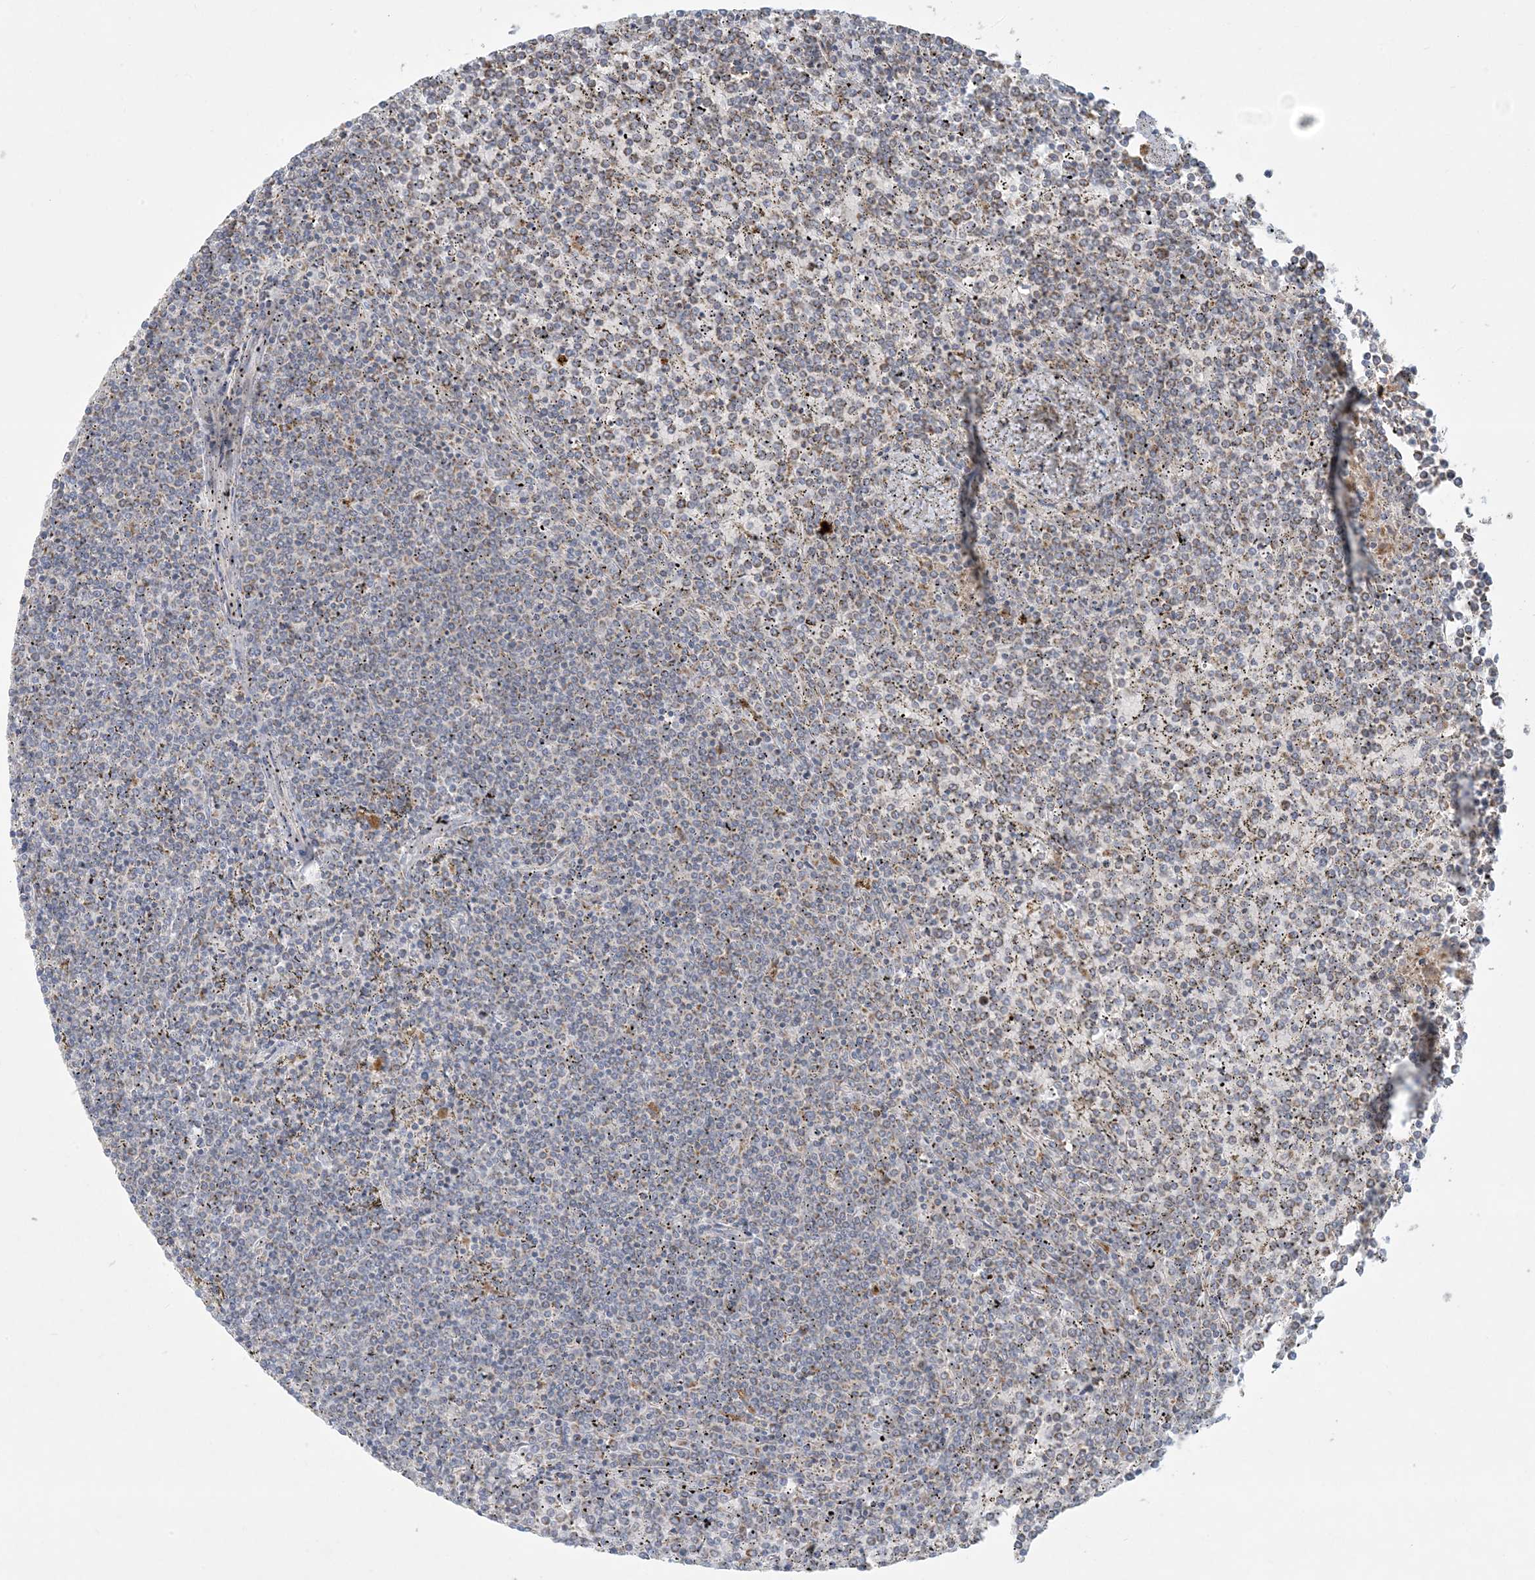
{"staining": {"intensity": "weak", "quantity": "<25%", "location": "cytoplasmic/membranous"}, "tissue": "lymphoma", "cell_type": "Tumor cells", "image_type": "cancer", "snomed": [{"axis": "morphology", "description": "Malignant lymphoma, non-Hodgkin's type, Low grade"}, {"axis": "topography", "description": "Spleen"}], "caption": "High magnification brightfield microscopy of lymphoma stained with DAB (brown) and counterstained with hematoxylin (blue): tumor cells show no significant expression.", "gene": "MCAT", "patient": {"sex": "female", "age": 19}}